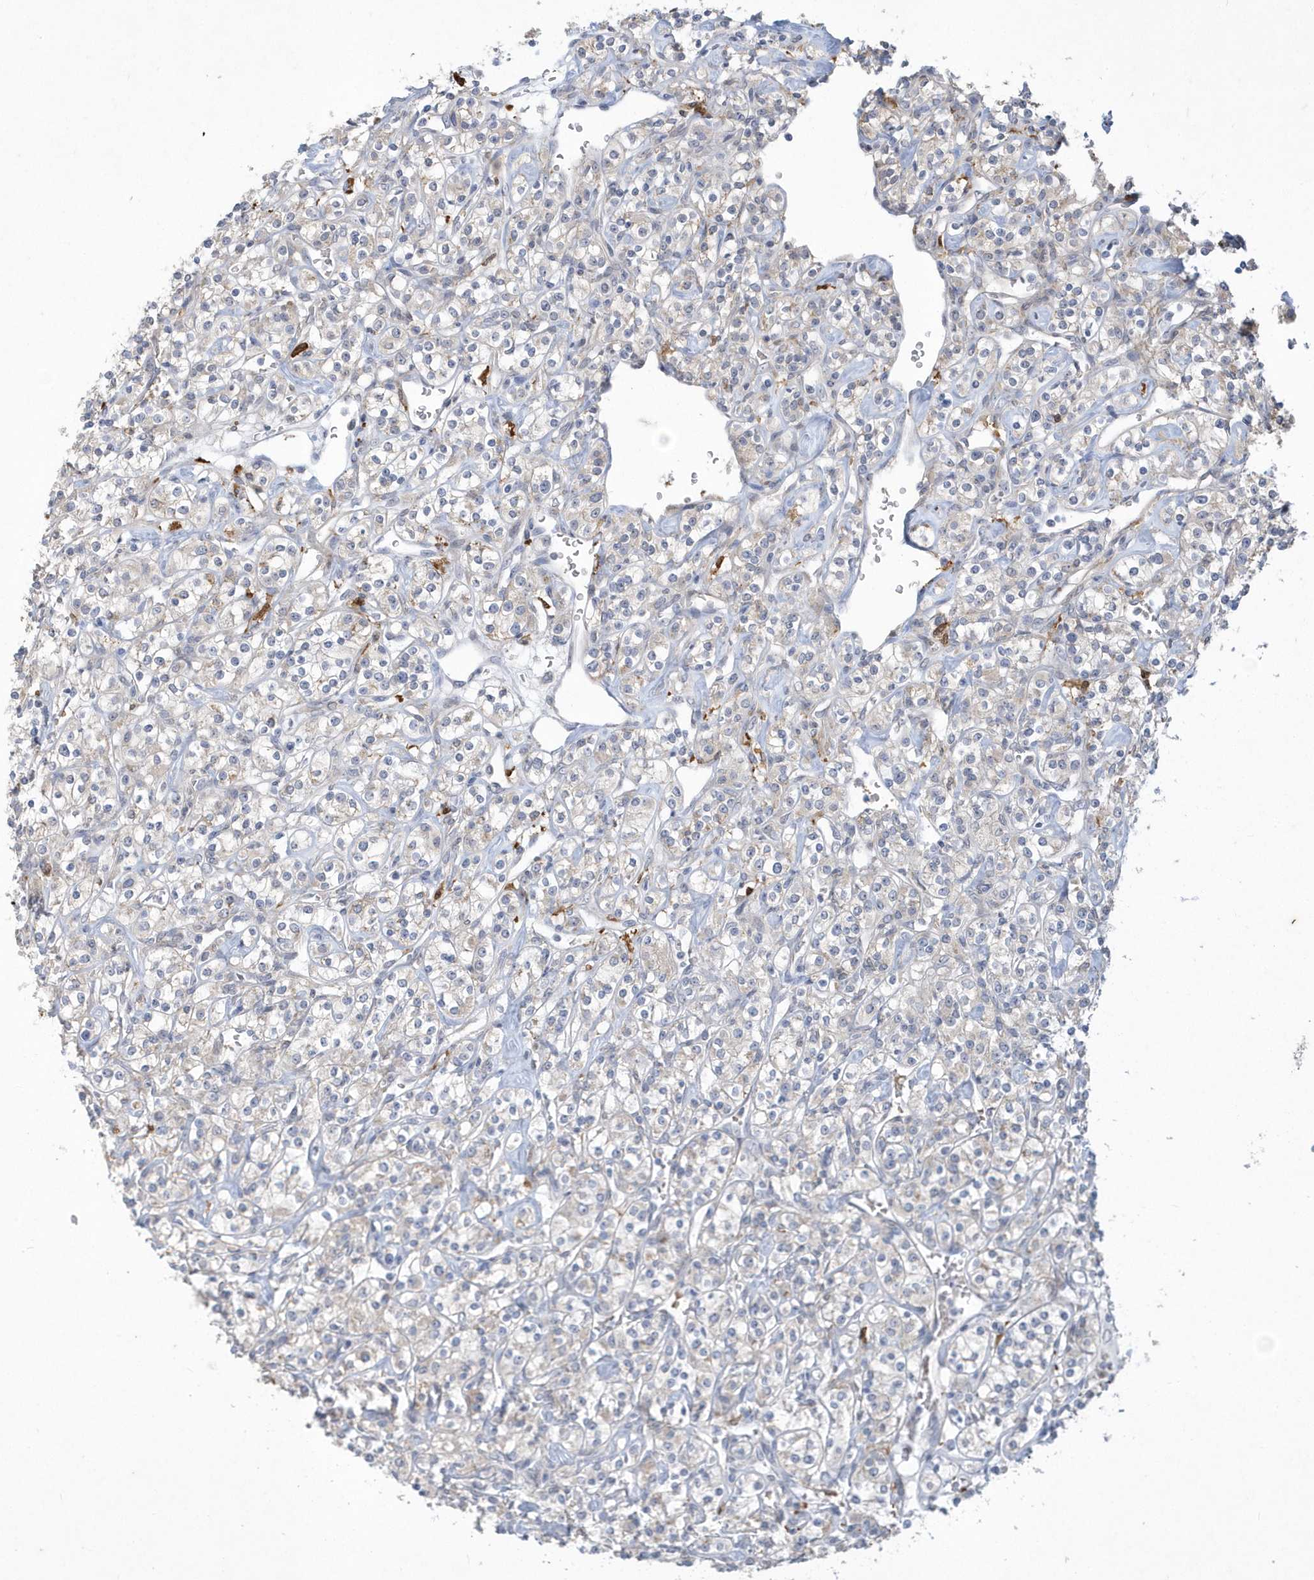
{"staining": {"intensity": "negative", "quantity": "none", "location": "none"}, "tissue": "renal cancer", "cell_type": "Tumor cells", "image_type": "cancer", "snomed": [{"axis": "morphology", "description": "Adenocarcinoma, NOS"}, {"axis": "topography", "description": "Kidney"}], "caption": "A high-resolution histopathology image shows immunohistochemistry staining of adenocarcinoma (renal), which exhibits no significant staining in tumor cells.", "gene": "TSPEAR", "patient": {"sex": "male", "age": 77}}